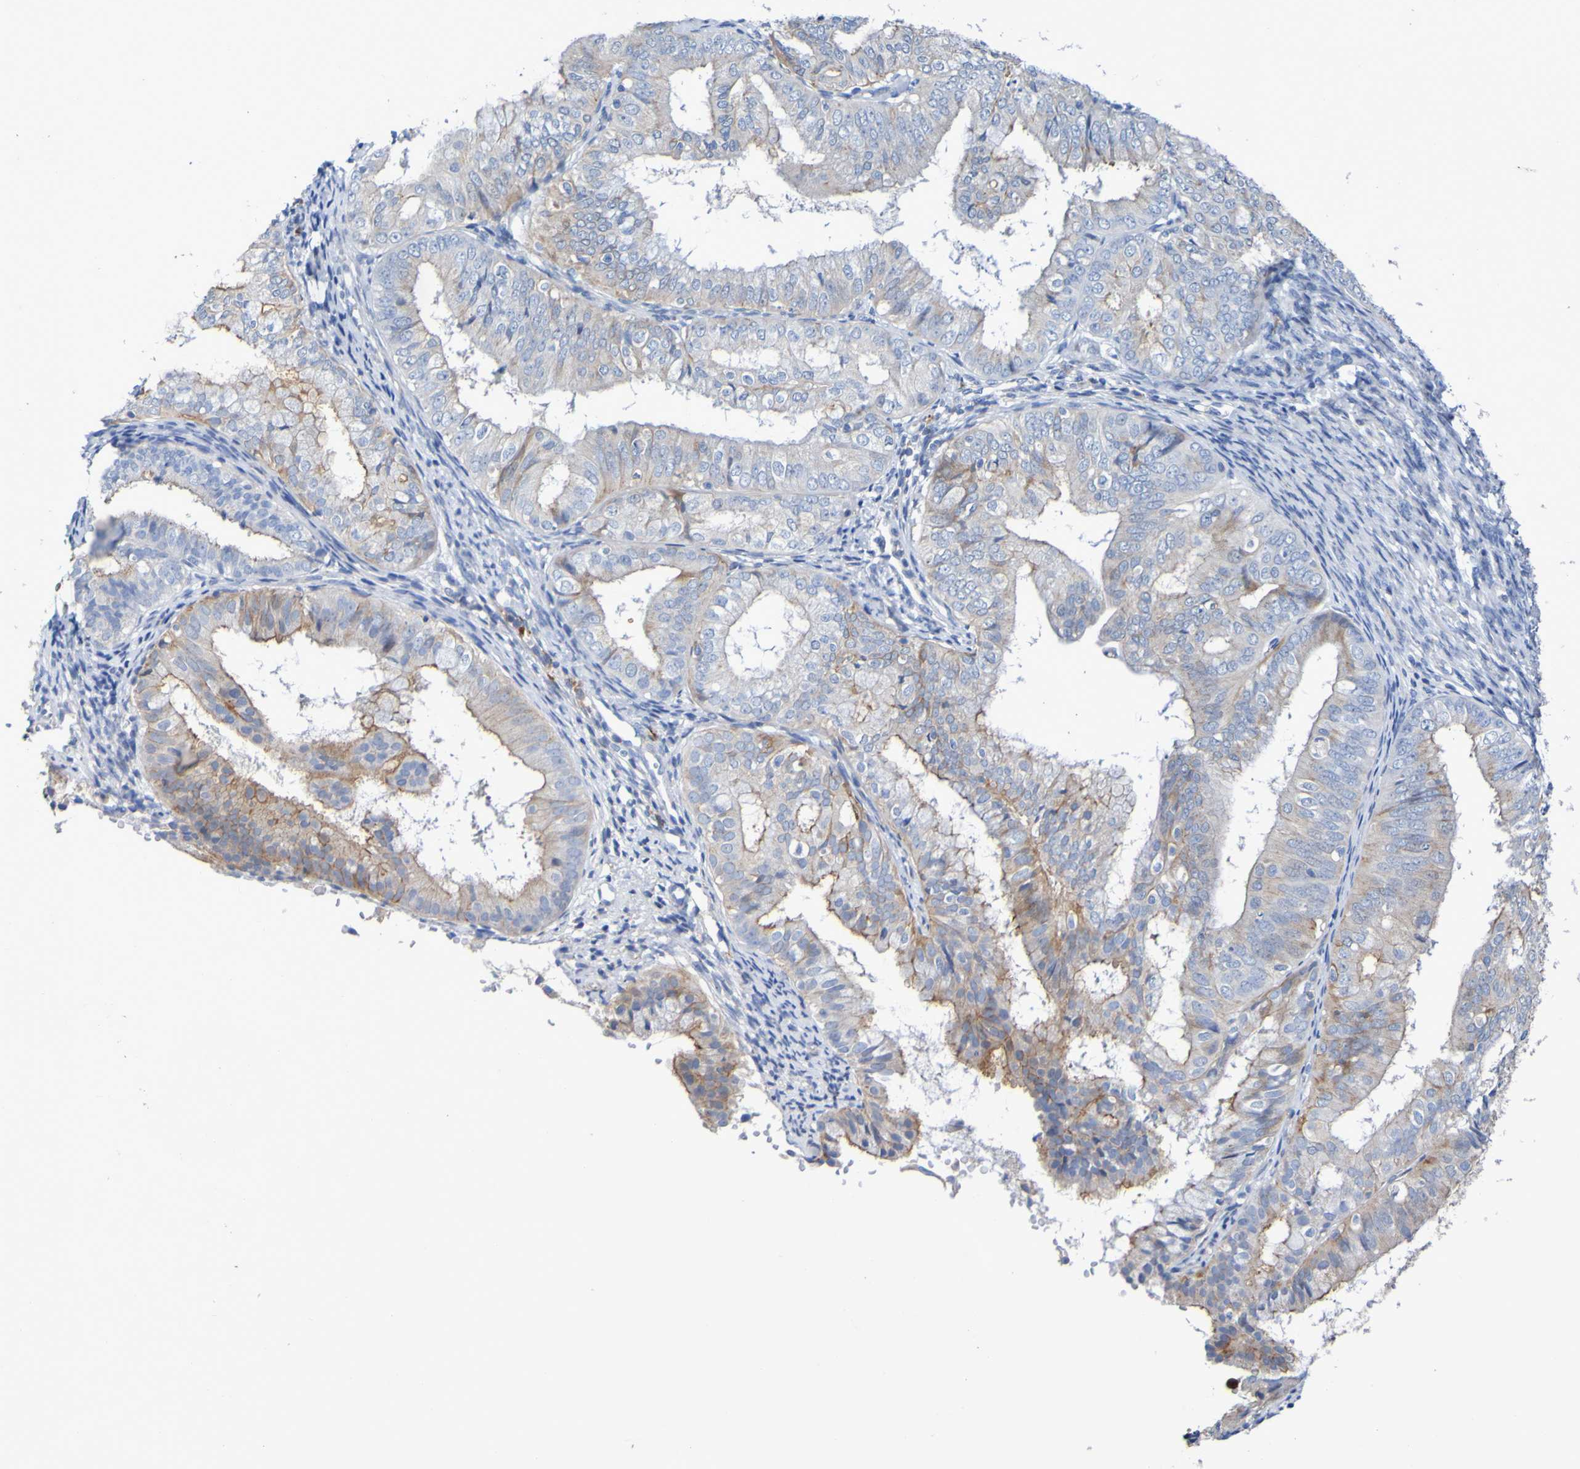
{"staining": {"intensity": "moderate", "quantity": "25%-75%", "location": "cytoplasmic/membranous"}, "tissue": "endometrial cancer", "cell_type": "Tumor cells", "image_type": "cancer", "snomed": [{"axis": "morphology", "description": "Adenocarcinoma, NOS"}, {"axis": "topography", "description": "Endometrium"}], "caption": "About 25%-75% of tumor cells in human endometrial cancer demonstrate moderate cytoplasmic/membranous protein expression as visualized by brown immunohistochemical staining.", "gene": "C11orf24", "patient": {"sex": "female", "age": 63}}